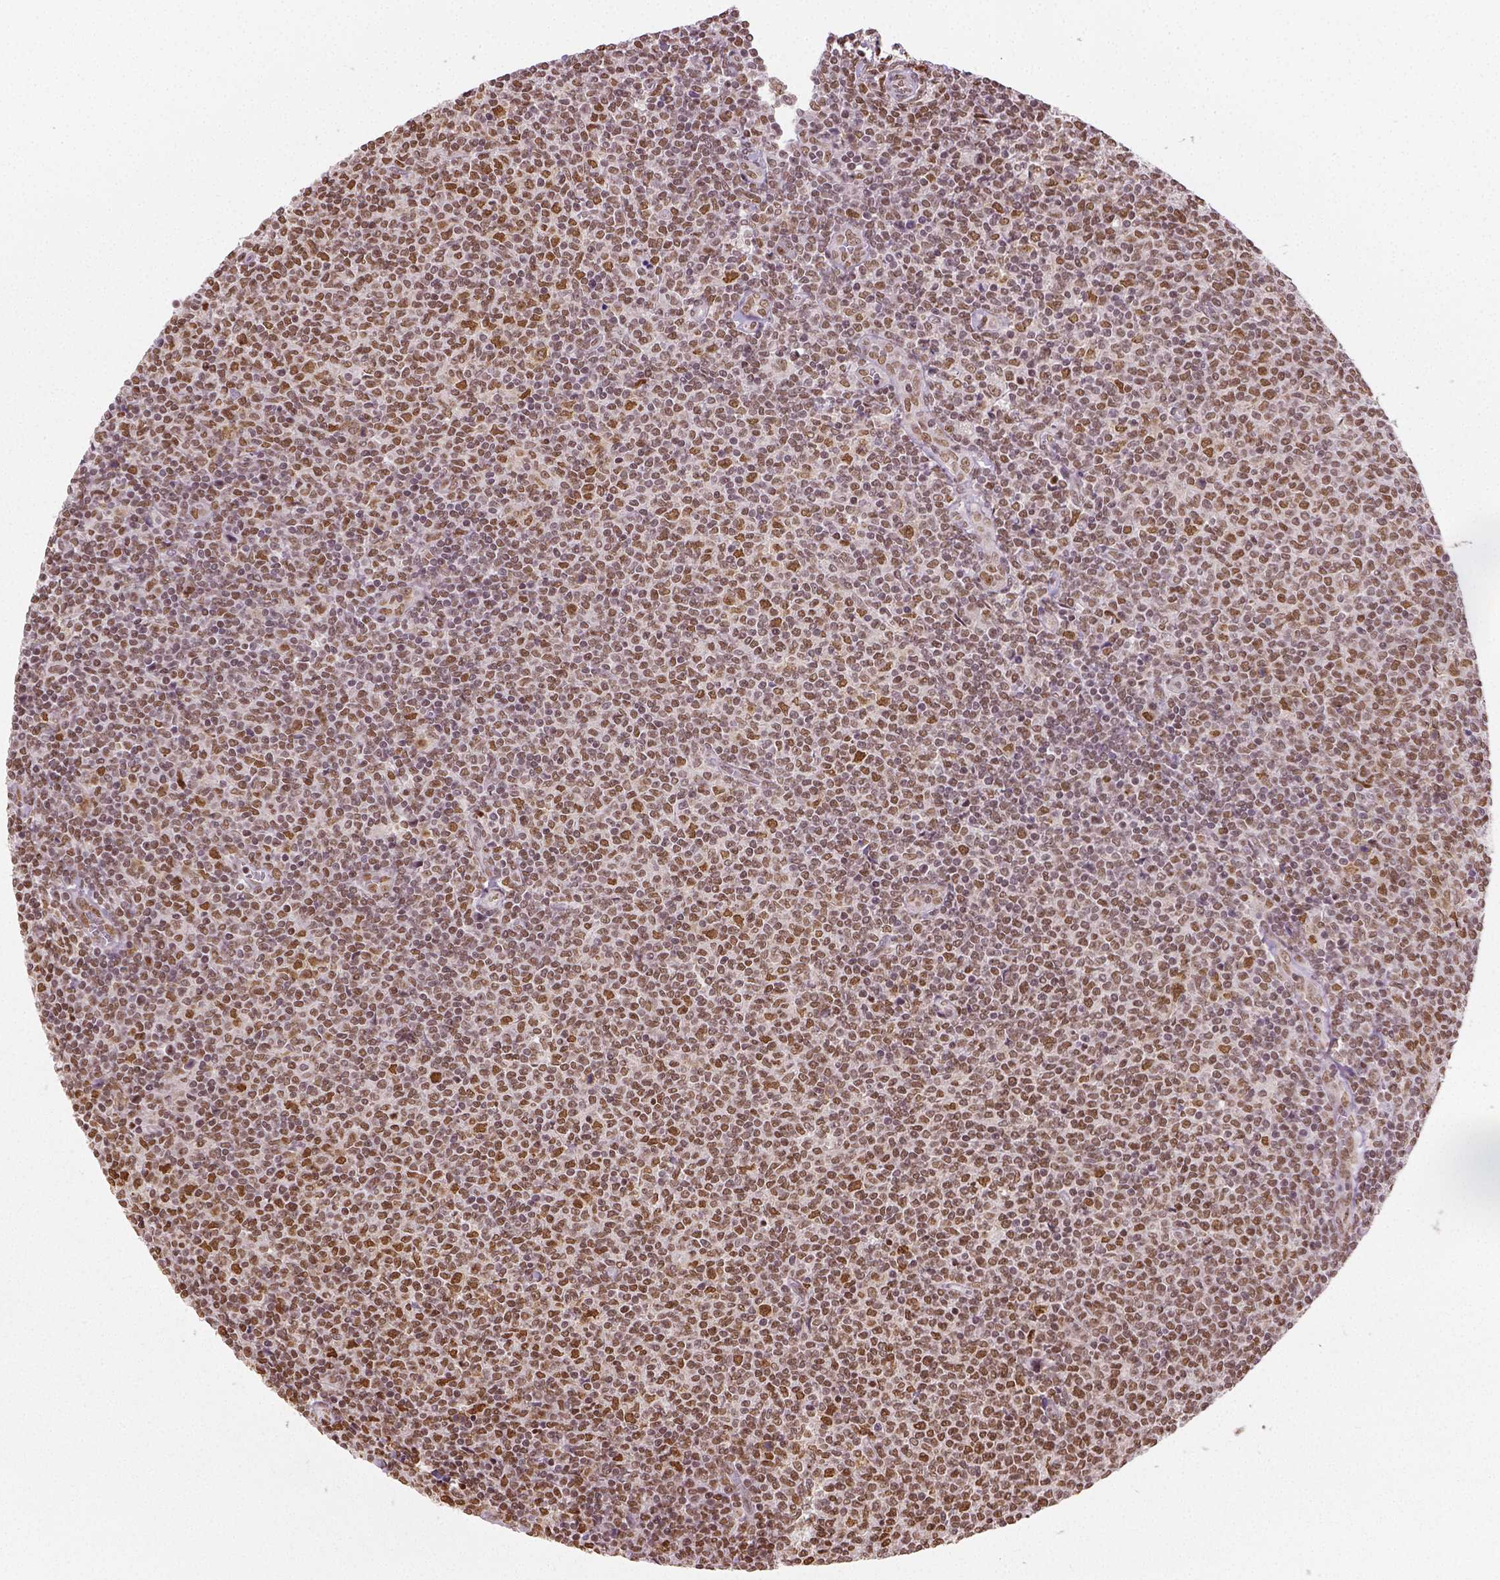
{"staining": {"intensity": "moderate", "quantity": ">75%", "location": "nuclear"}, "tissue": "lymphoma", "cell_type": "Tumor cells", "image_type": "cancer", "snomed": [{"axis": "morphology", "description": "Malignant lymphoma, non-Hodgkin's type, Low grade"}, {"axis": "topography", "description": "Lymph node"}], "caption": "This photomicrograph displays IHC staining of malignant lymphoma, non-Hodgkin's type (low-grade), with medium moderate nuclear staining in about >75% of tumor cells.", "gene": "FANCE", "patient": {"sex": "male", "age": 52}}